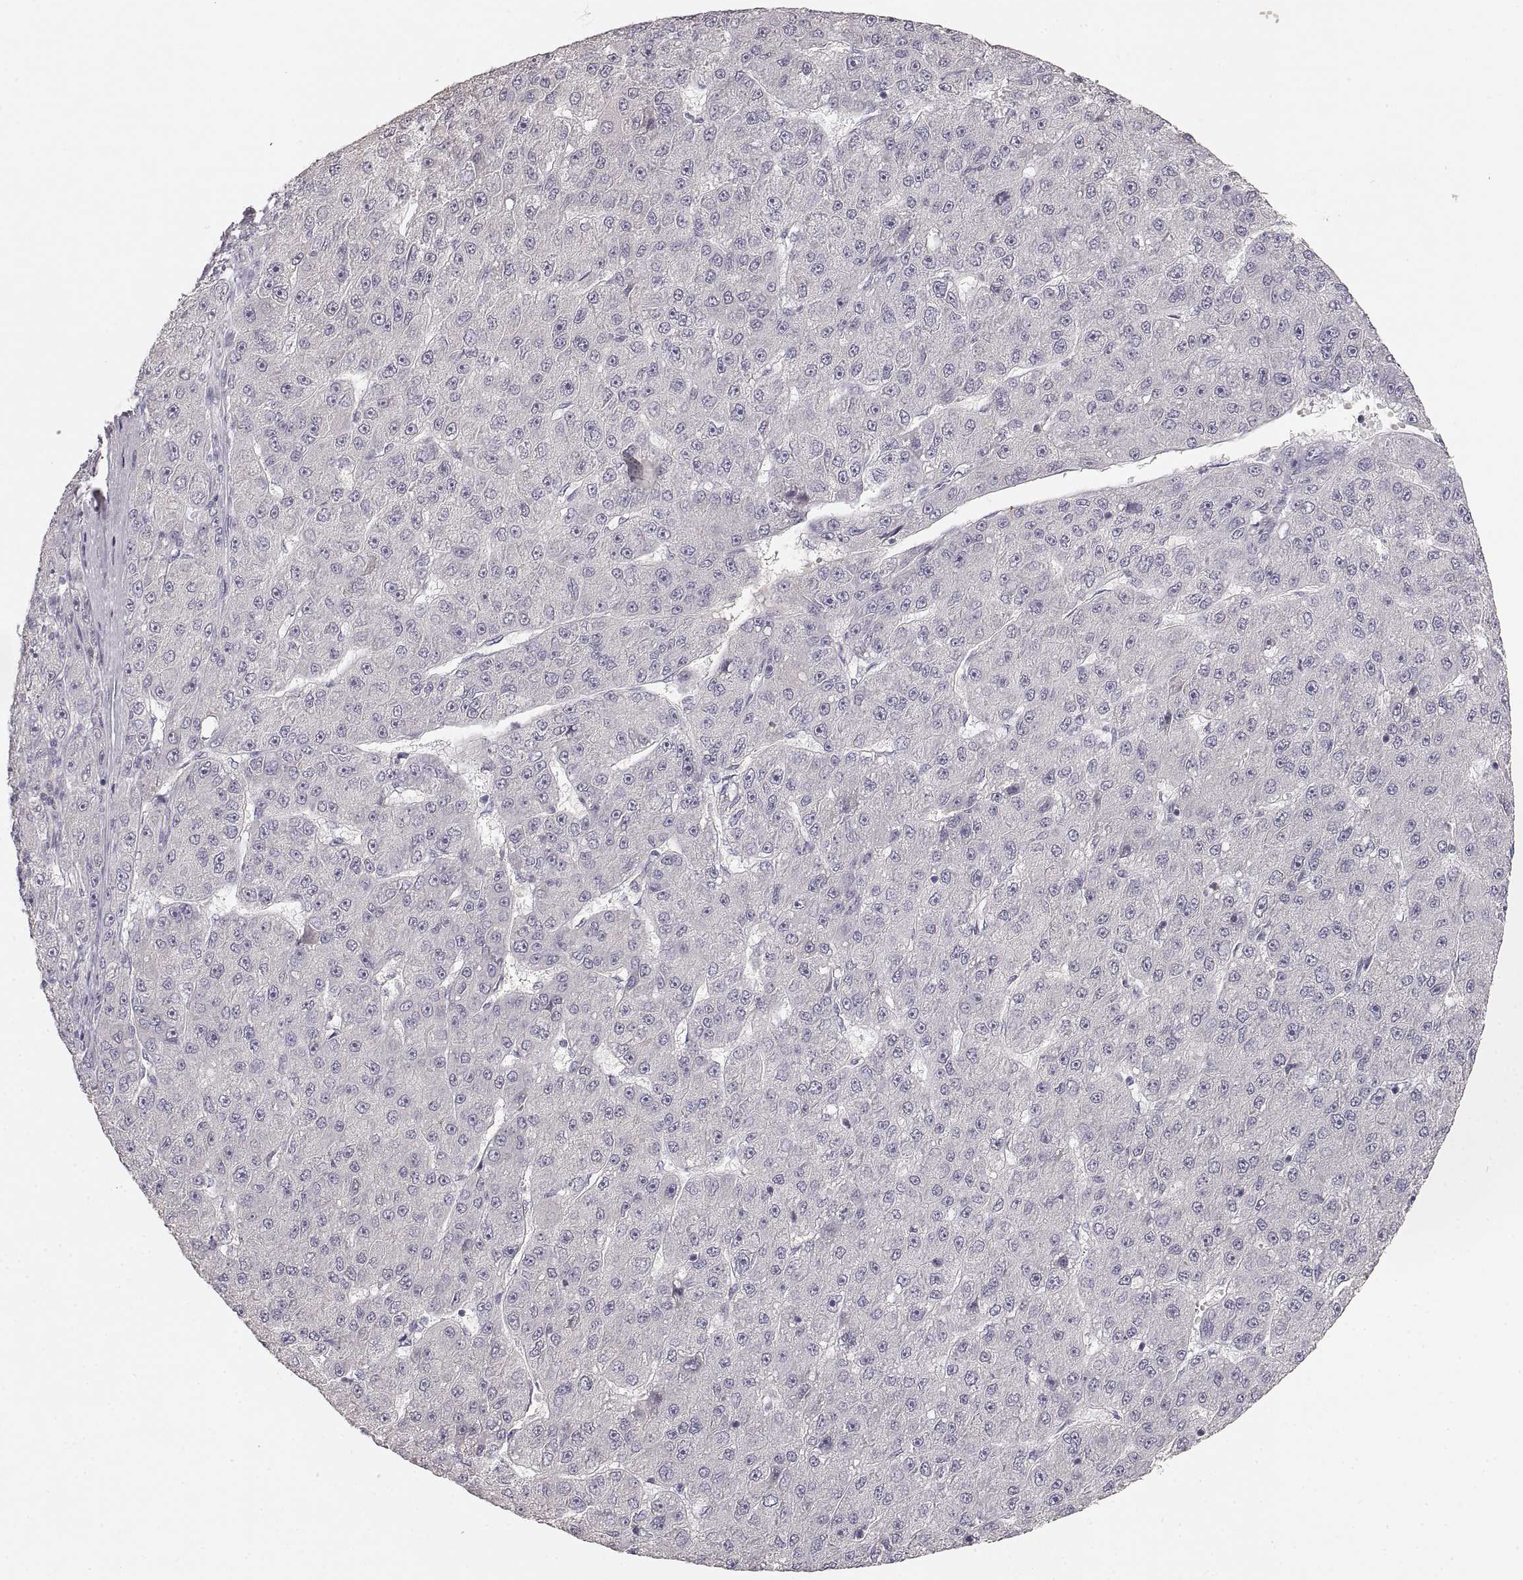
{"staining": {"intensity": "negative", "quantity": "none", "location": "none"}, "tissue": "liver cancer", "cell_type": "Tumor cells", "image_type": "cancer", "snomed": [{"axis": "morphology", "description": "Carcinoma, Hepatocellular, NOS"}, {"axis": "topography", "description": "Liver"}], "caption": "Immunohistochemistry (IHC) of liver cancer (hepatocellular carcinoma) reveals no expression in tumor cells.", "gene": "RUNDC3A", "patient": {"sex": "male", "age": 67}}